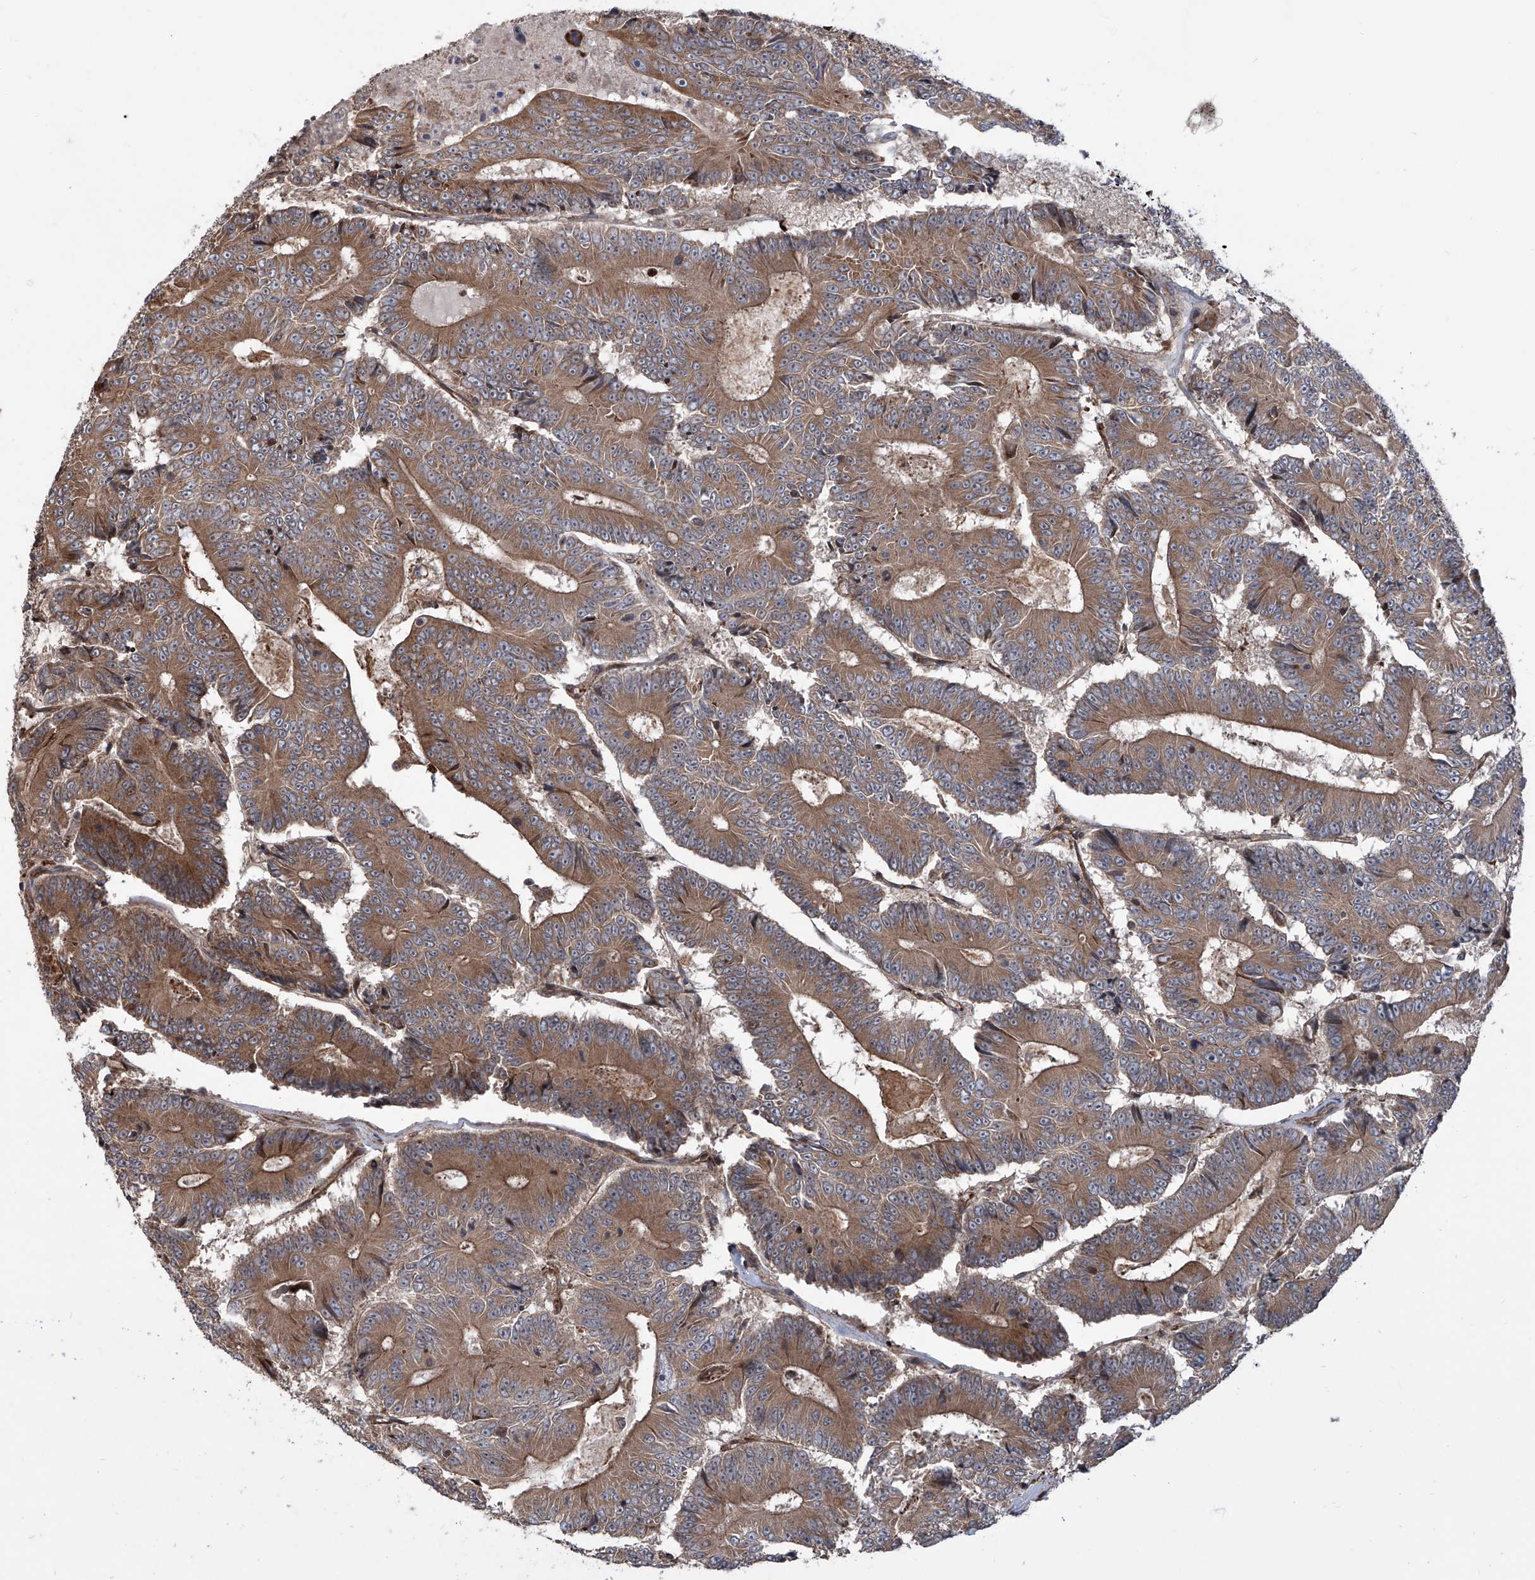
{"staining": {"intensity": "moderate", "quantity": ">75%", "location": "cytoplasmic/membranous"}, "tissue": "colorectal cancer", "cell_type": "Tumor cells", "image_type": "cancer", "snomed": [{"axis": "morphology", "description": "Adenocarcinoma, NOS"}, {"axis": "topography", "description": "Colon"}], "caption": "Immunohistochemistry histopathology image of neoplastic tissue: colorectal cancer (adenocarcinoma) stained using immunohistochemistry (IHC) reveals medium levels of moderate protein expression localized specifically in the cytoplasmic/membranous of tumor cells, appearing as a cytoplasmic/membranous brown color.", "gene": "APAF1", "patient": {"sex": "male", "age": 83}}